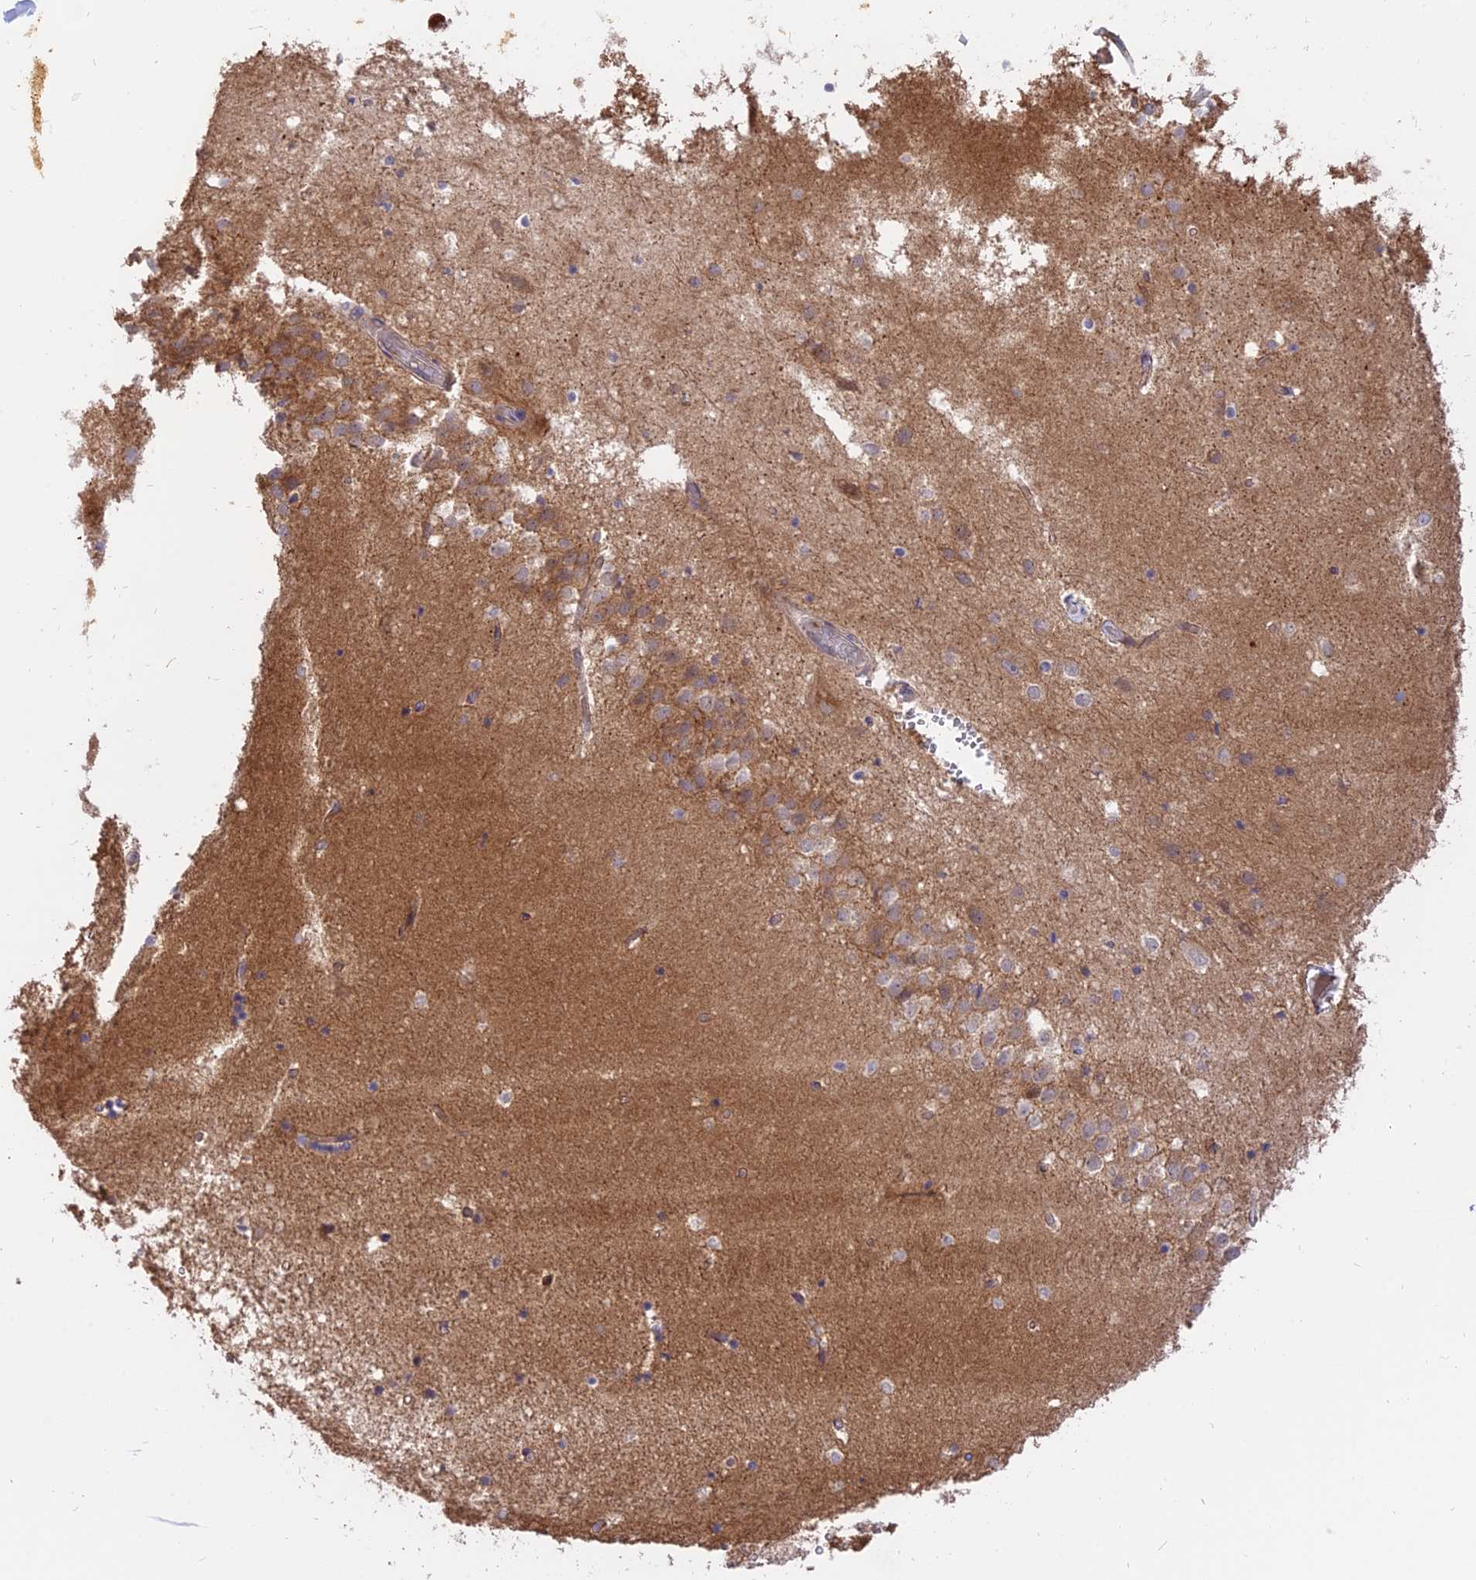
{"staining": {"intensity": "weak", "quantity": "<25%", "location": "cytoplasmic/membranous"}, "tissue": "hippocampus", "cell_type": "Glial cells", "image_type": "normal", "snomed": [{"axis": "morphology", "description": "Normal tissue, NOS"}, {"axis": "topography", "description": "Hippocampus"}], "caption": "IHC photomicrograph of unremarkable hippocampus: human hippocampus stained with DAB shows no significant protein positivity in glial cells.", "gene": "IL21R", "patient": {"sex": "female", "age": 52}}